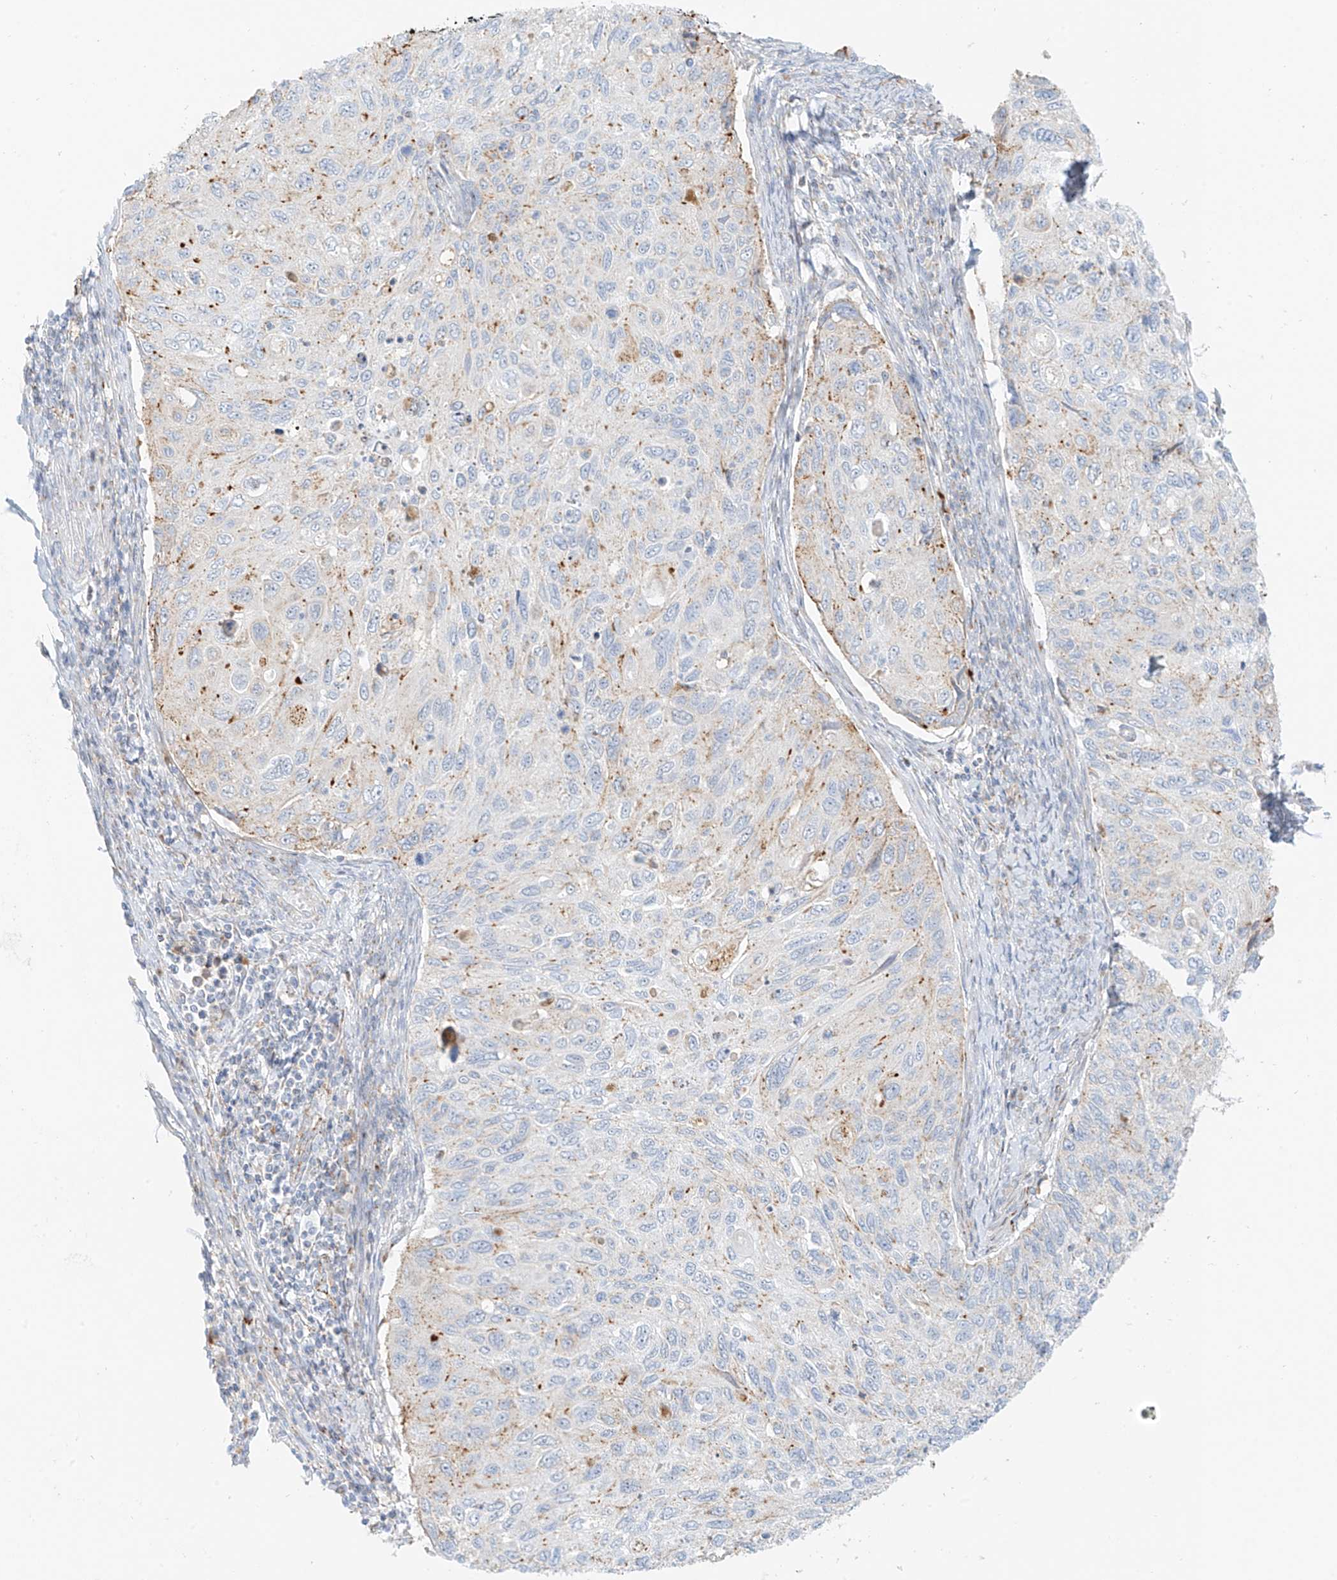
{"staining": {"intensity": "moderate", "quantity": "<25%", "location": "cytoplasmic/membranous"}, "tissue": "cervical cancer", "cell_type": "Tumor cells", "image_type": "cancer", "snomed": [{"axis": "morphology", "description": "Squamous cell carcinoma, NOS"}, {"axis": "topography", "description": "Cervix"}], "caption": "There is low levels of moderate cytoplasmic/membranous positivity in tumor cells of cervical cancer, as demonstrated by immunohistochemical staining (brown color).", "gene": "SLC35F6", "patient": {"sex": "female", "age": 70}}